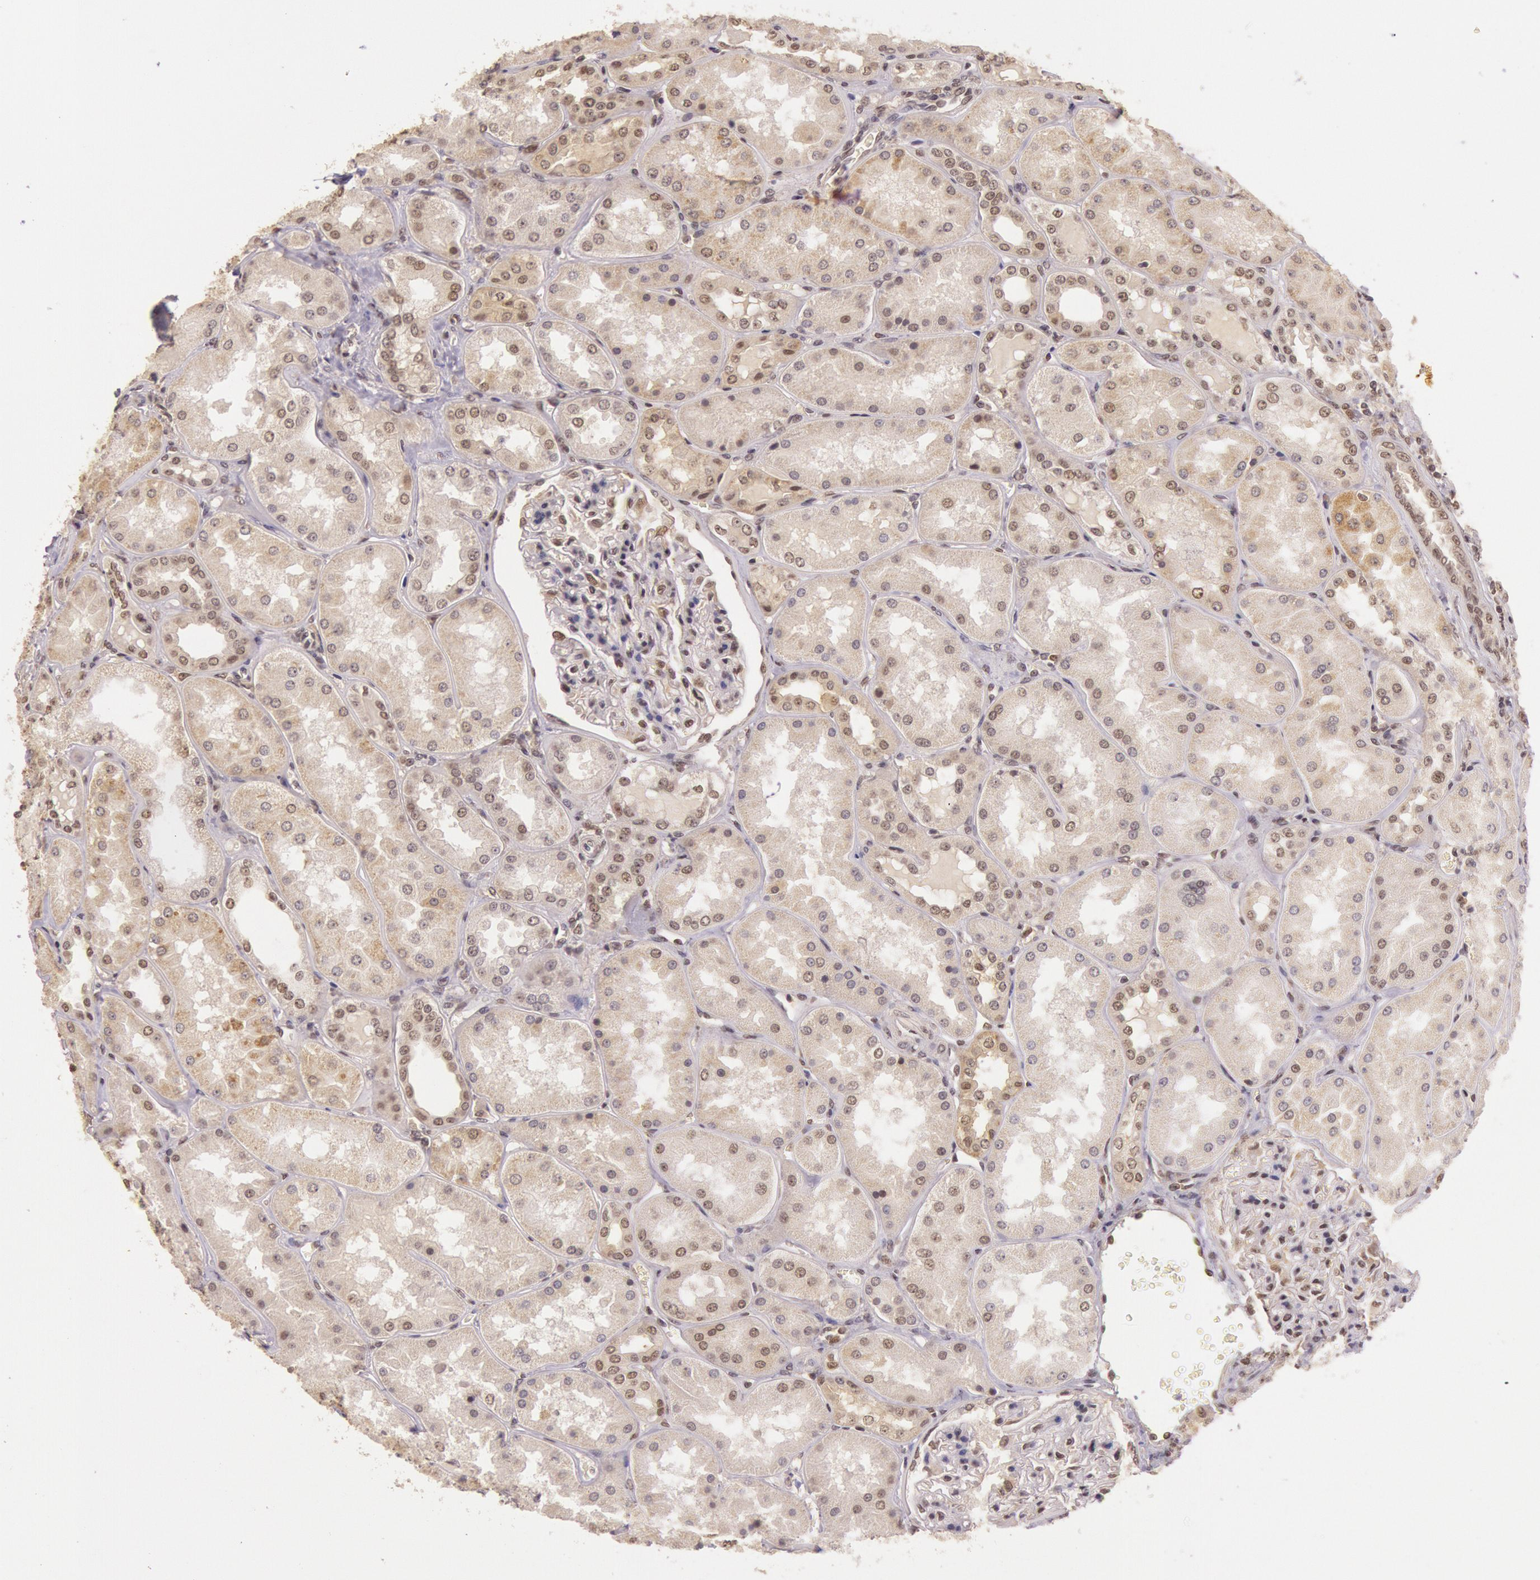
{"staining": {"intensity": "moderate", "quantity": "25%-75%", "location": "cytoplasmic/membranous,nuclear"}, "tissue": "kidney", "cell_type": "Cells in glomeruli", "image_type": "normal", "snomed": [{"axis": "morphology", "description": "Normal tissue, NOS"}, {"axis": "topography", "description": "Kidney"}], "caption": "Kidney stained with a brown dye displays moderate cytoplasmic/membranous,nuclear positive positivity in approximately 25%-75% of cells in glomeruli.", "gene": "RTL10", "patient": {"sex": "female", "age": 56}}